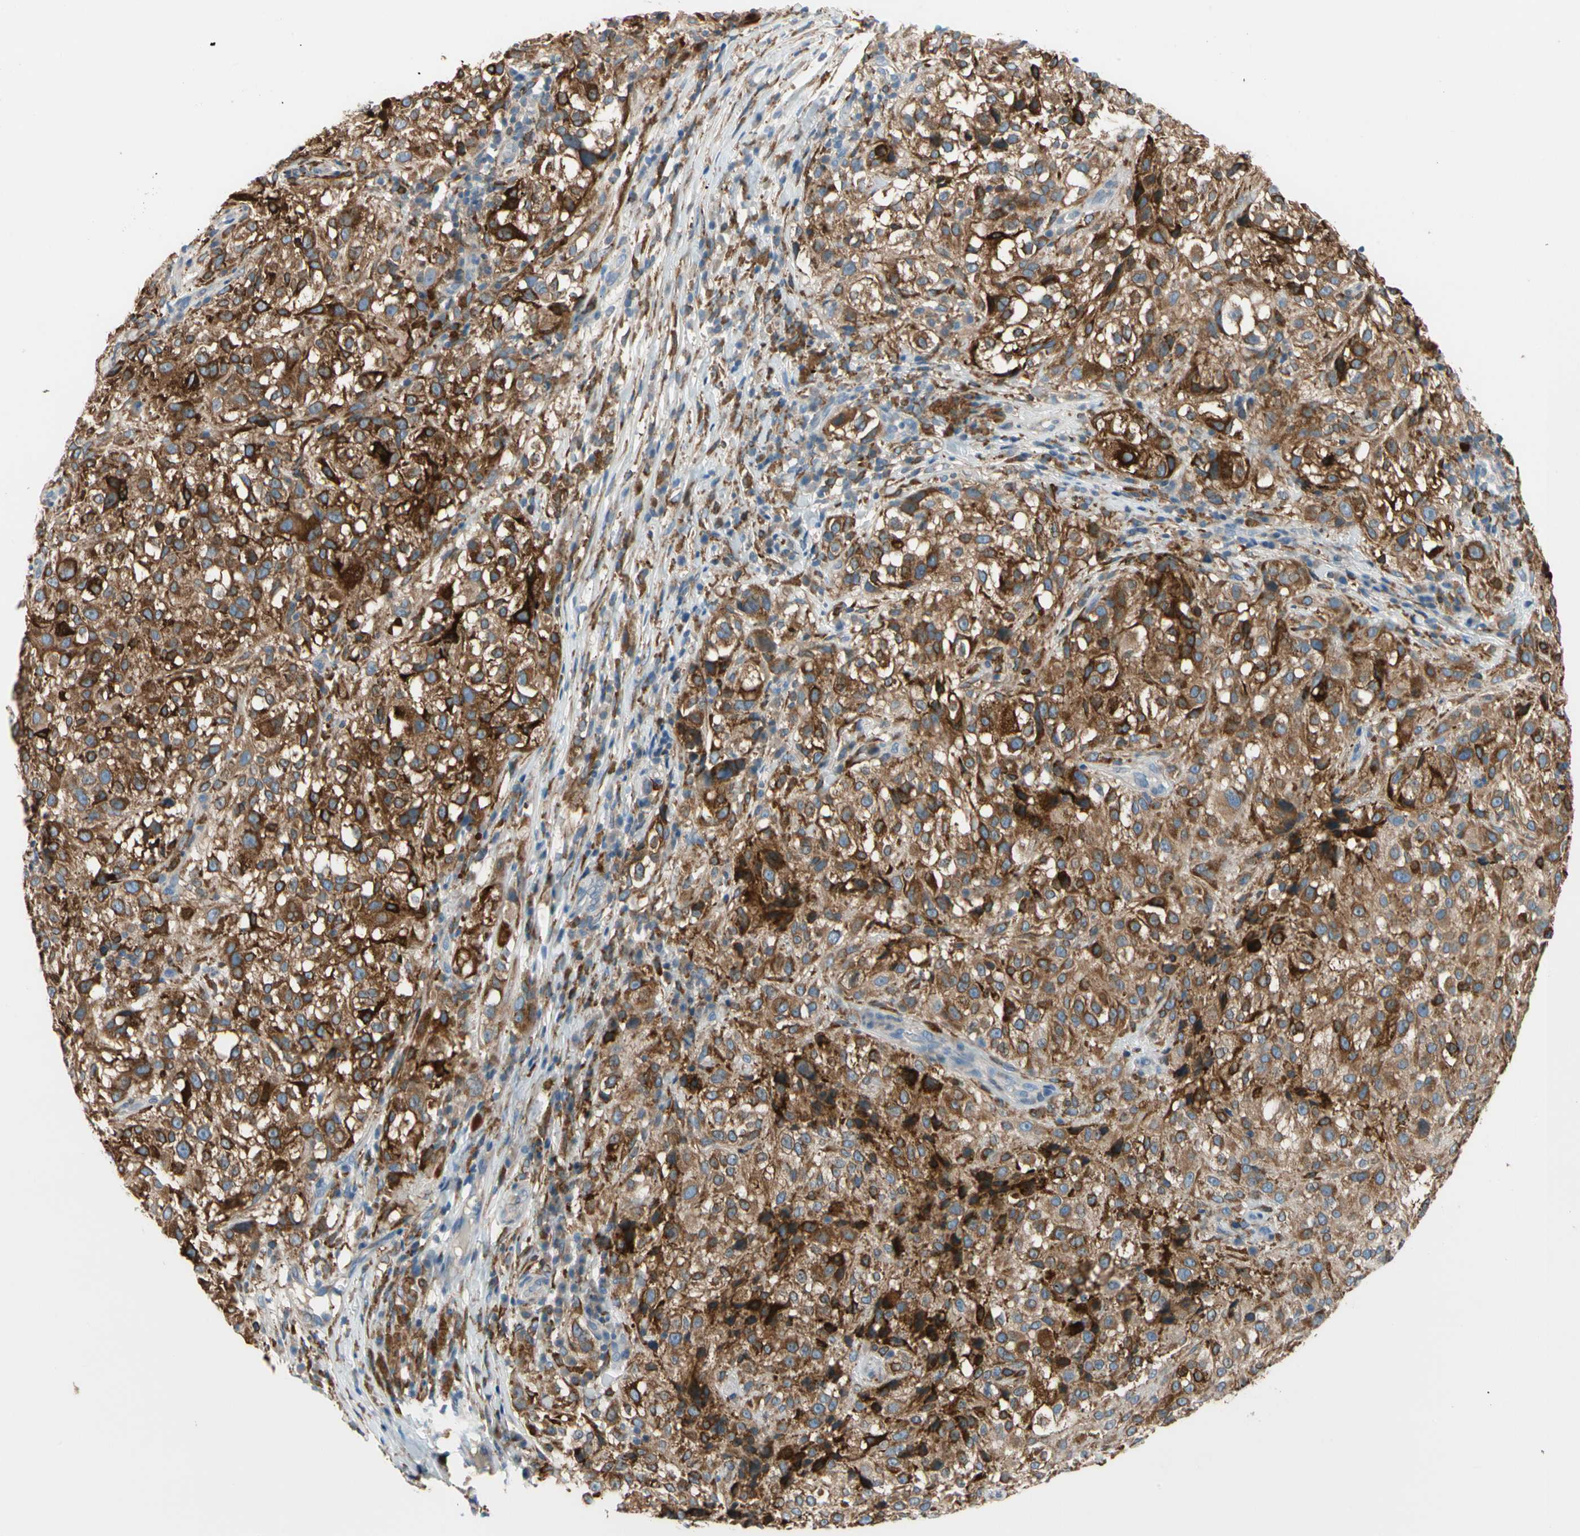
{"staining": {"intensity": "strong", "quantity": ">75%", "location": "cytoplasmic/membranous"}, "tissue": "melanoma", "cell_type": "Tumor cells", "image_type": "cancer", "snomed": [{"axis": "morphology", "description": "Necrosis, NOS"}, {"axis": "morphology", "description": "Malignant melanoma, NOS"}, {"axis": "topography", "description": "Skin"}], "caption": "Immunohistochemistry micrograph of melanoma stained for a protein (brown), which demonstrates high levels of strong cytoplasmic/membranous staining in approximately >75% of tumor cells.", "gene": "LRPAP1", "patient": {"sex": "female", "age": 87}}